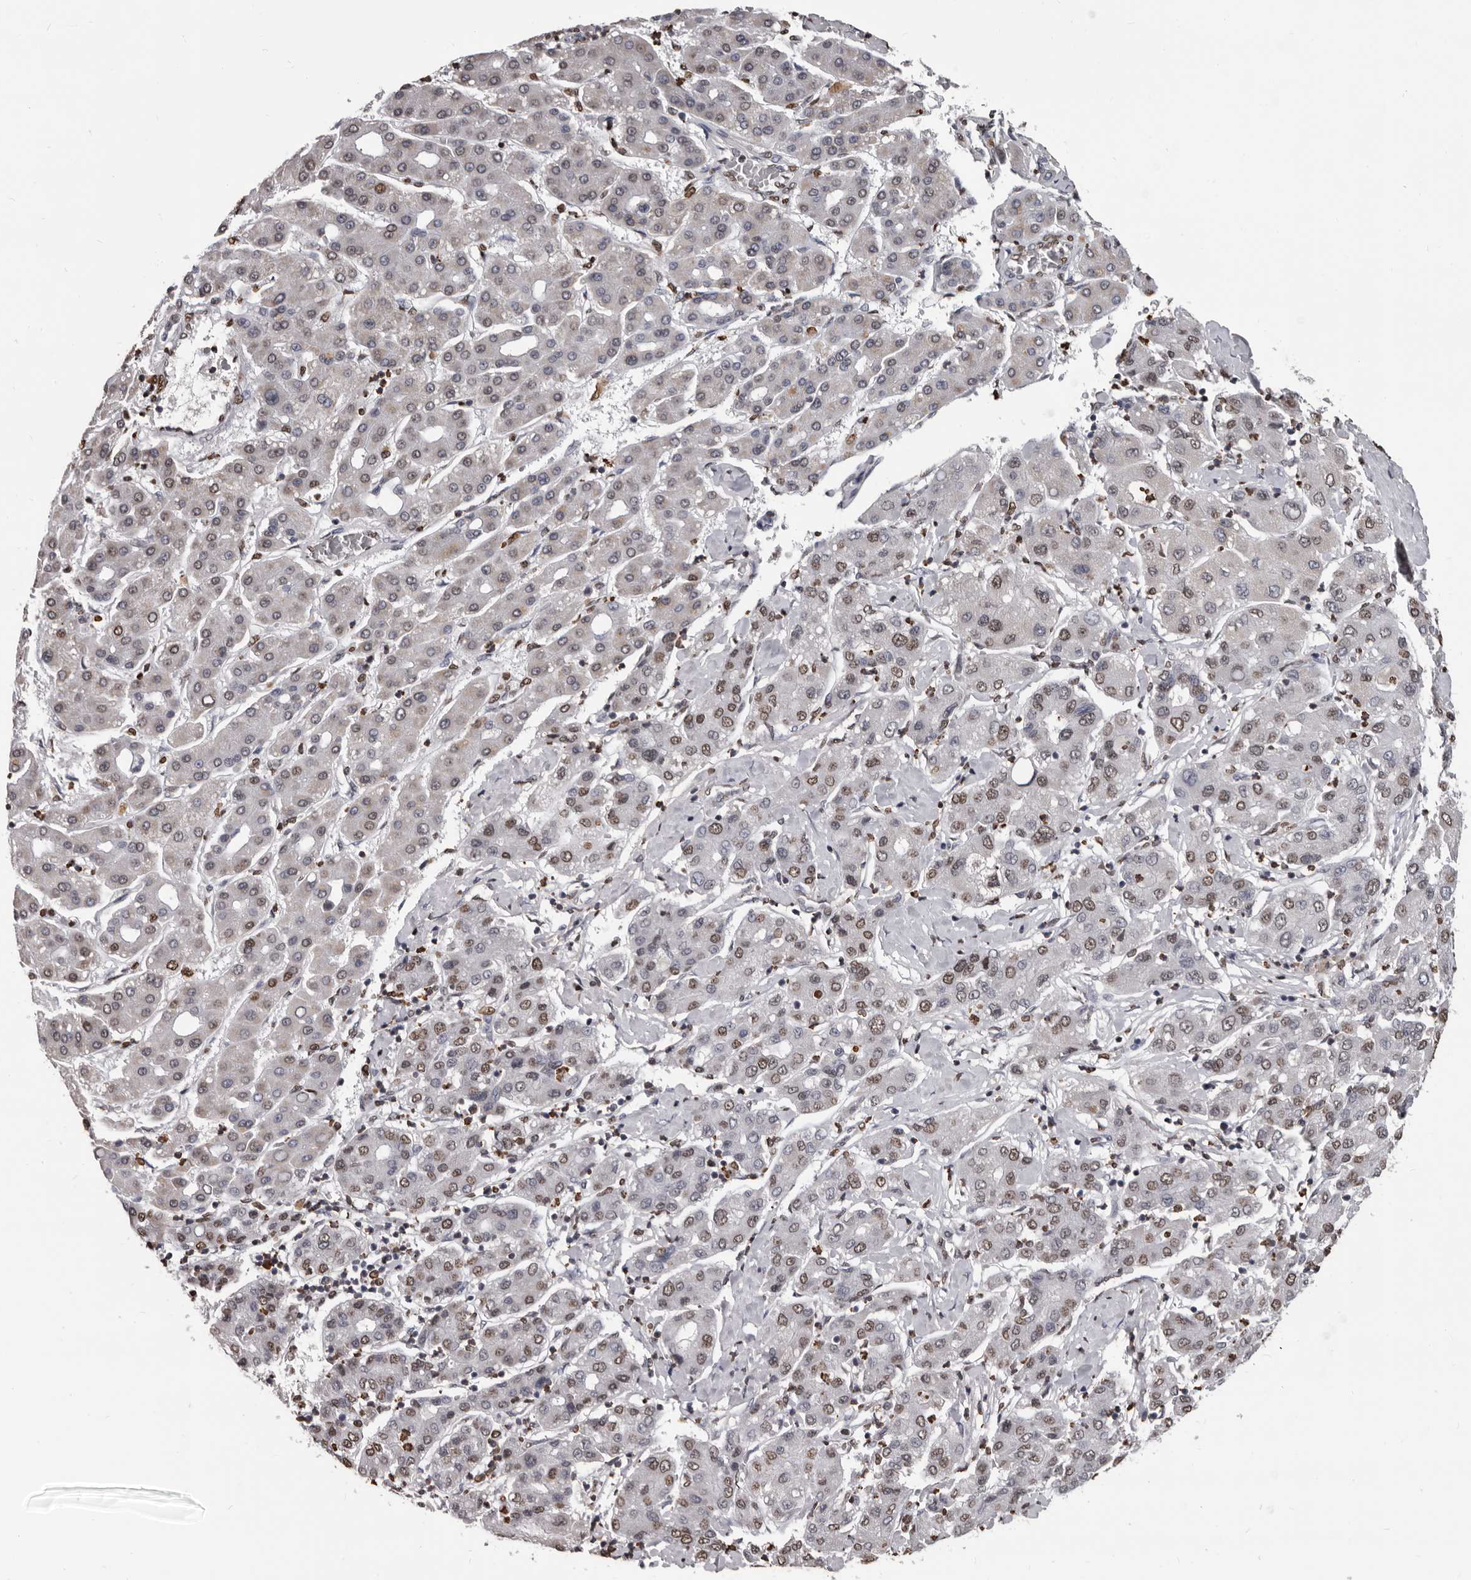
{"staining": {"intensity": "moderate", "quantity": "25%-75%", "location": "nuclear"}, "tissue": "liver cancer", "cell_type": "Tumor cells", "image_type": "cancer", "snomed": [{"axis": "morphology", "description": "Carcinoma, Hepatocellular, NOS"}, {"axis": "topography", "description": "Liver"}], "caption": "Moderate nuclear staining for a protein is present in about 25%-75% of tumor cells of liver cancer using immunohistochemistry (IHC).", "gene": "AHR", "patient": {"sex": "male", "age": 65}}